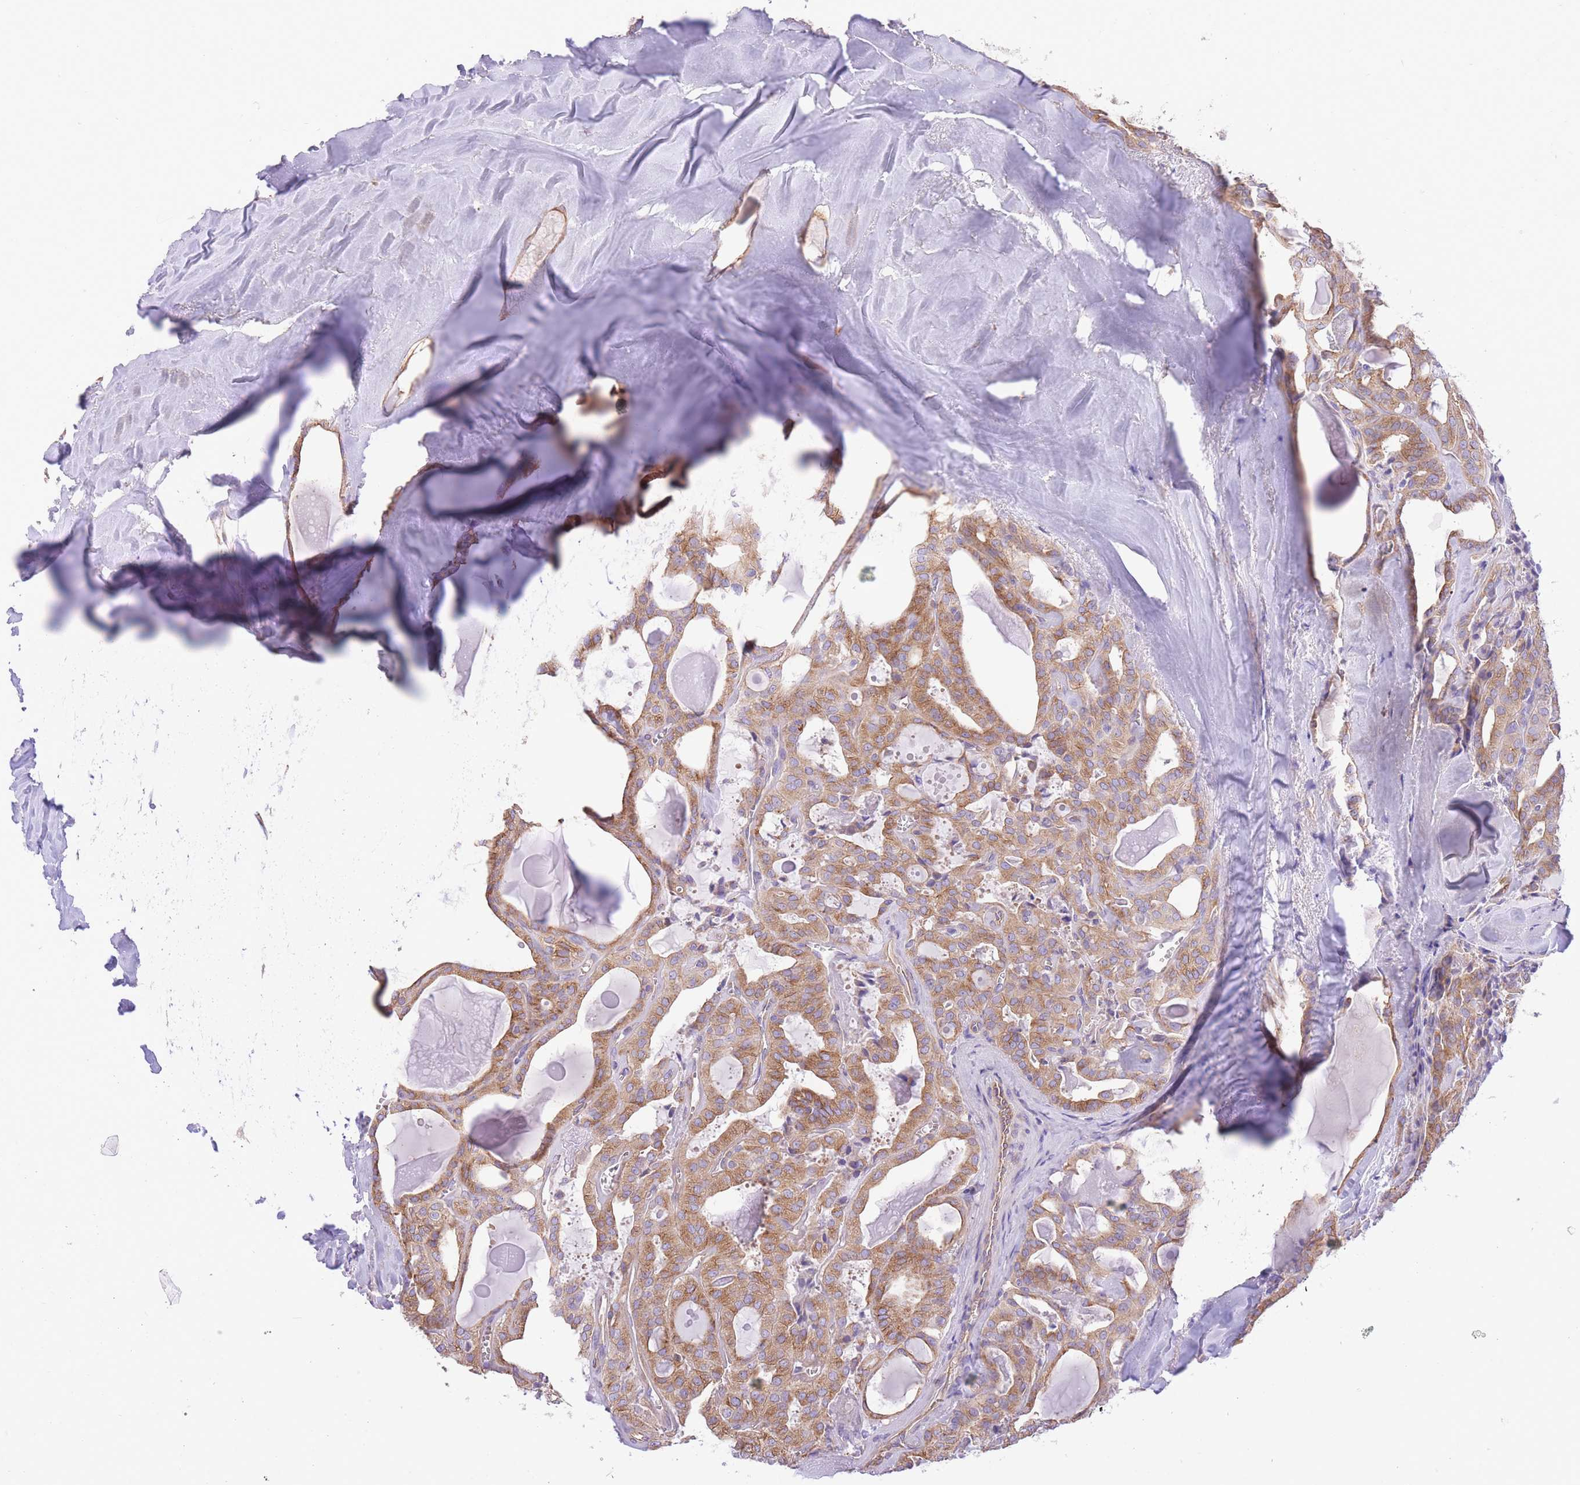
{"staining": {"intensity": "moderate", "quantity": ">75%", "location": "cytoplasmic/membranous"}, "tissue": "thyroid cancer", "cell_type": "Tumor cells", "image_type": "cancer", "snomed": [{"axis": "morphology", "description": "Papillary adenocarcinoma, NOS"}, {"axis": "topography", "description": "Thyroid gland"}], "caption": "Papillary adenocarcinoma (thyroid) stained with a brown dye demonstrates moderate cytoplasmic/membranous positive expression in about >75% of tumor cells.", "gene": "RHOU", "patient": {"sex": "male", "age": 52}}